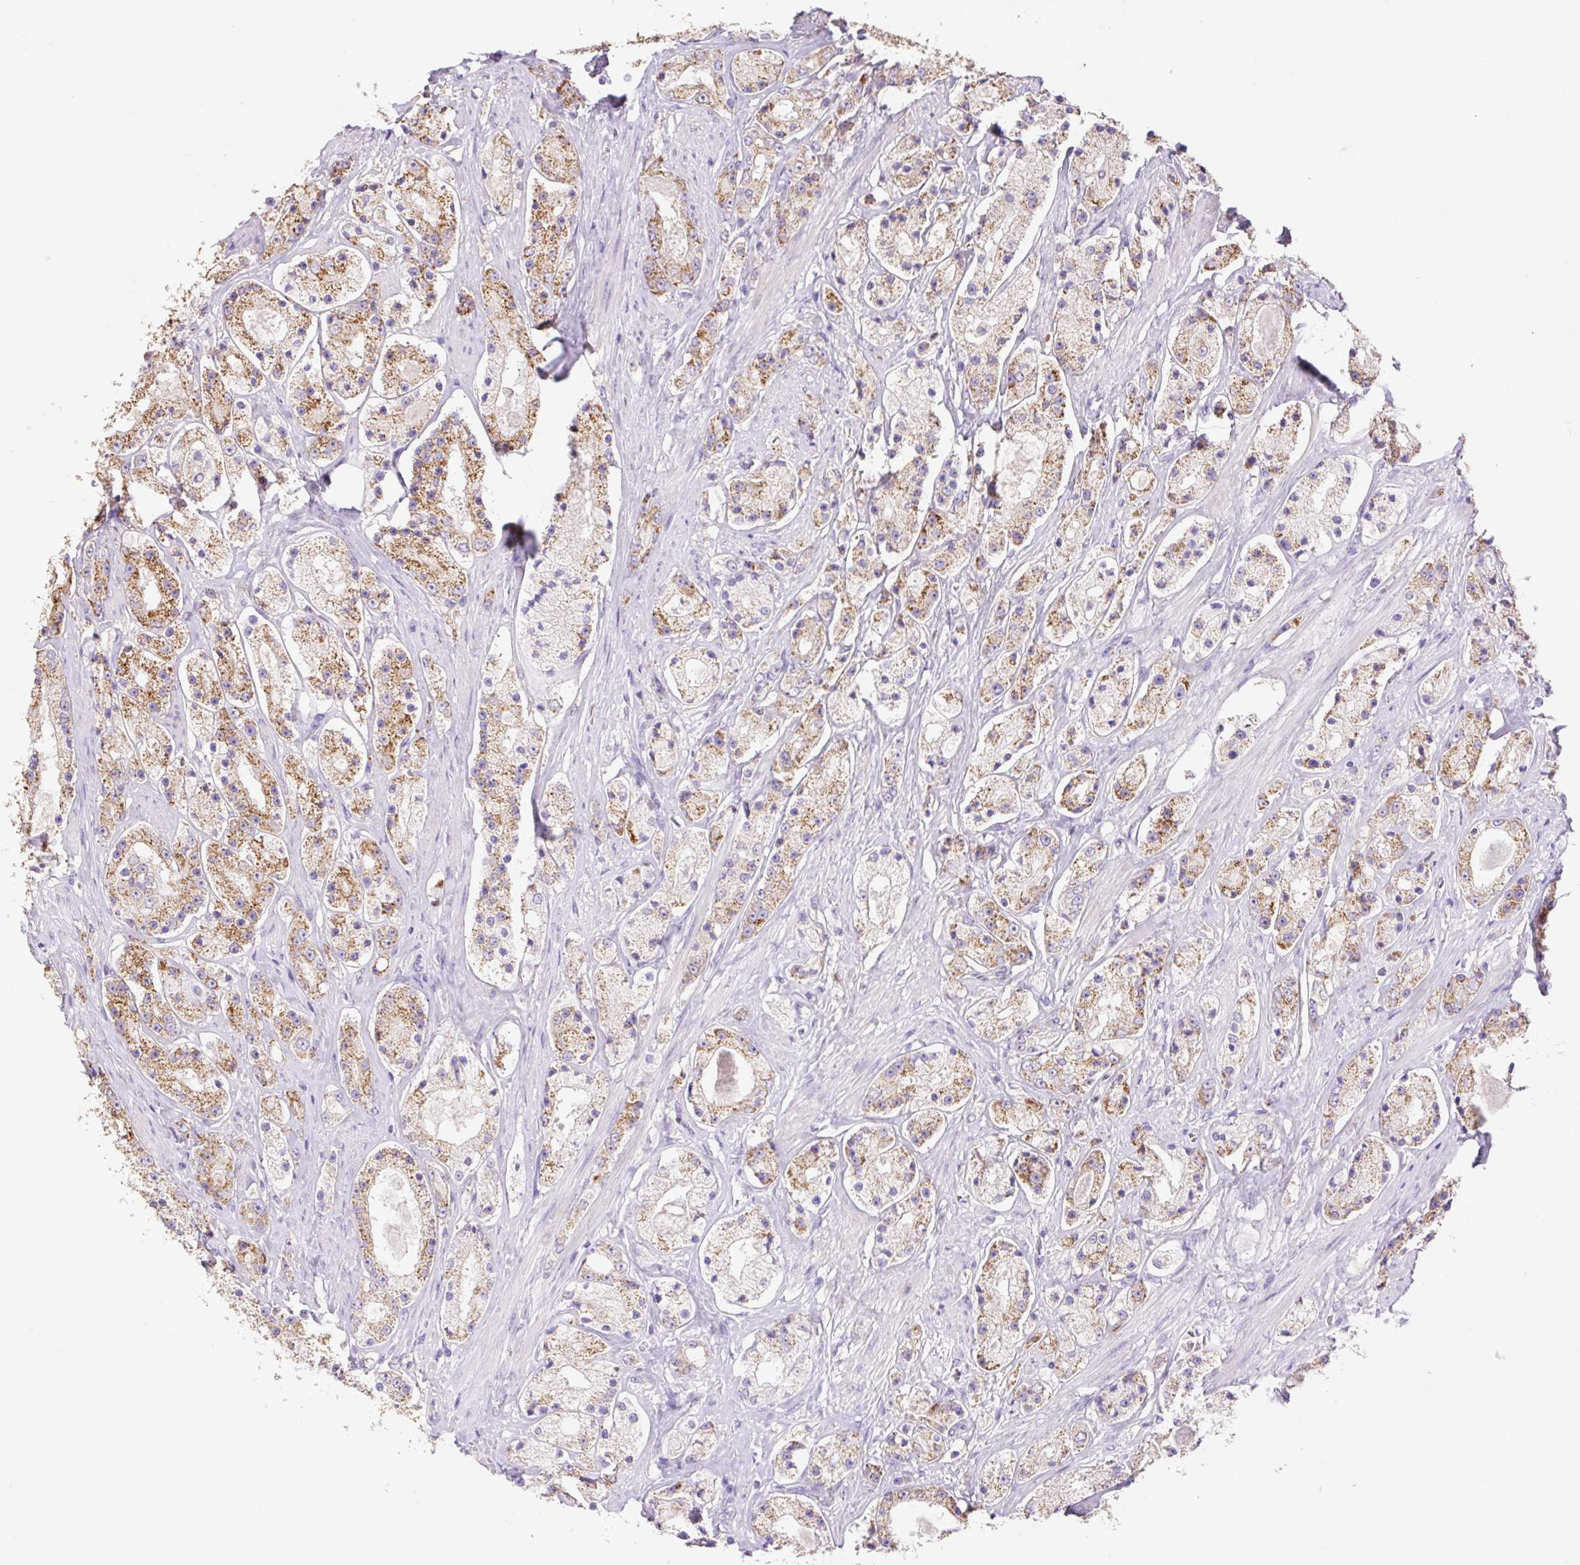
{"staining": {"intensity": "moderate", "quantity": ">75%", "location": "cytoplasmic/membranous"}, "tissue": "prostate cancer", "cell_type": "Tumor cells", "image_type": "cancer", "snomed": [{"axis": "morphology", "description": "Adenocarcinoma, High grade"}, {"axis": "topography", "description": "Prostate"}], "caption": "High-power microscopy captured an immunohistochemistry (IHC) histopathology image of adenocarcinoma (high-grade) (prostate), revealing moderate cytoplasmic/membranous expression in about >75% of tumor cells.", "gene": "COPZ2", "patient": {"sex": "male", "age": 67}}